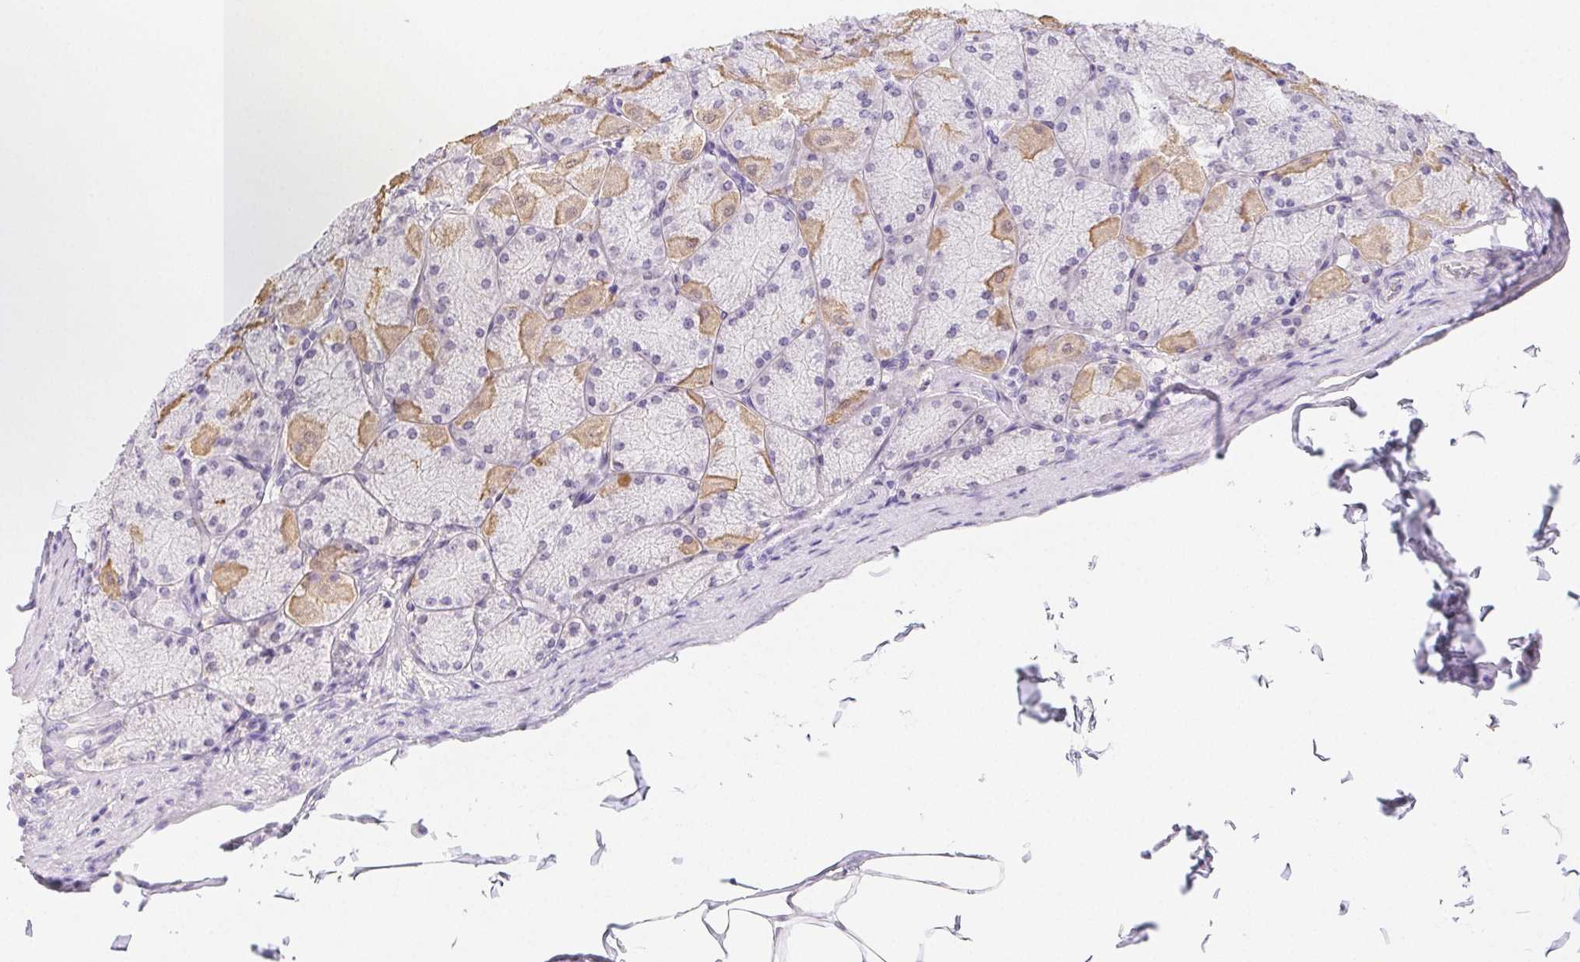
{"staining": {"intensity": "moderate", "quantity": "25%-75%", "location": "cytoplasmic/membranous"}, "tissue": "stomach", "cell_type": "Glandular cells", "image_type": "normal", "snomed": [{"axis": "morphology", "description": "Normal tissue, NOS"}, {"axis": "topography", "description": "Stomach, upper"}], "caption": "Stomach stained with immunohistochemistry displays moderate cytoplasmic/membranous staining in approximately 25%-75% of glandular cells.", "gene": "ZBBX", "patient": {"sex": "female", "age": 56}}